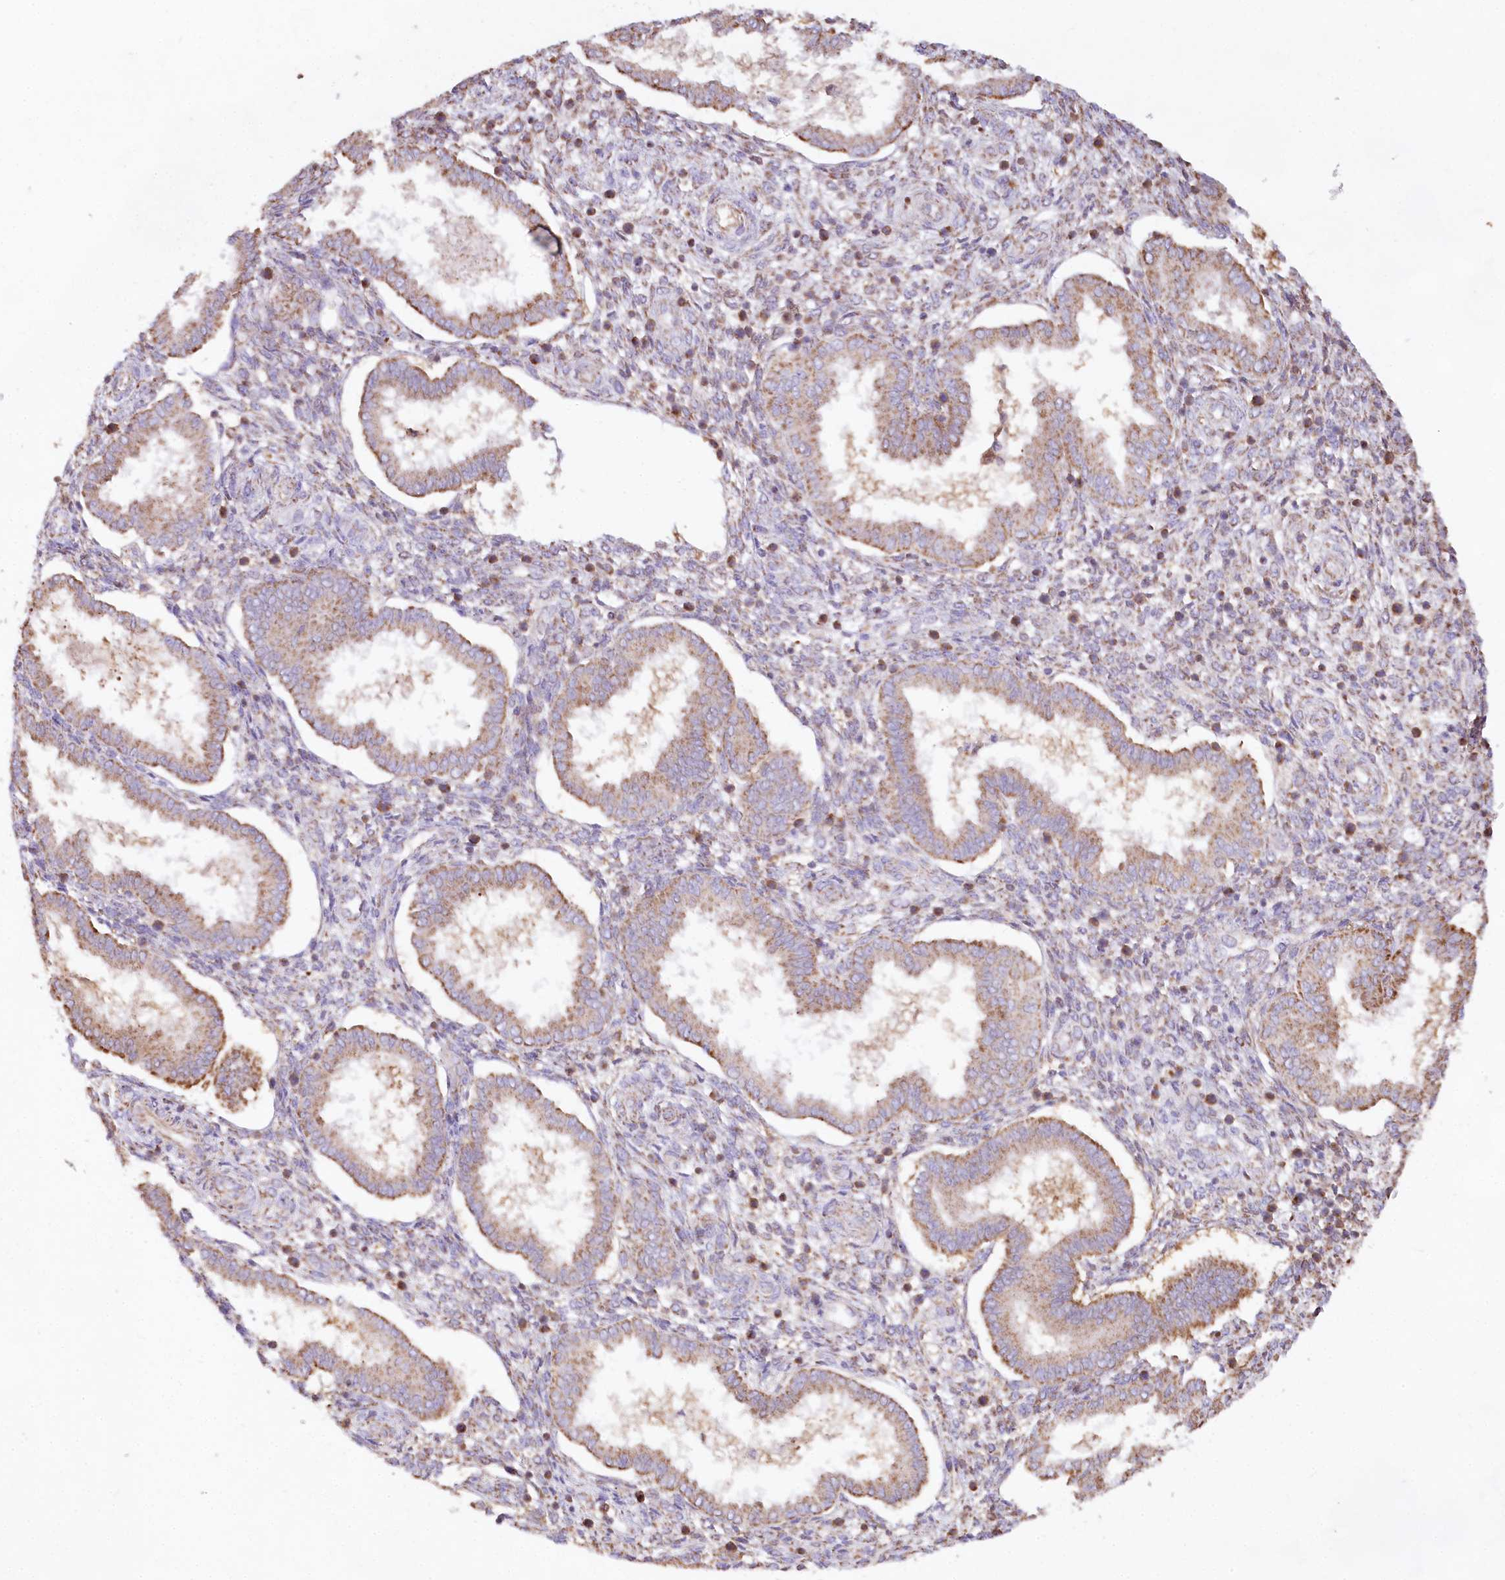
{"staining": {"intensity": "moderate", "quantity": "<25%", "location": "cytoplasmic/membranous"}, "tissue": "endometrium", "cell_type": "Cells in endometrial stroma", "image_type": "normal", "snomed": [{"axis": "morphology", "description": "Normal tissue, NOS"}, {"axis": "topography", "description": "Endometrium"}], "caption": "Protein expression analysis of unremarkable endometrium demonstrates moderate cytoplasmic/membranous staining in approximately <25% of cells in endometrial stroma.", "gene": "TASOR2", "patient": {"sex": "female", "age": 24}}